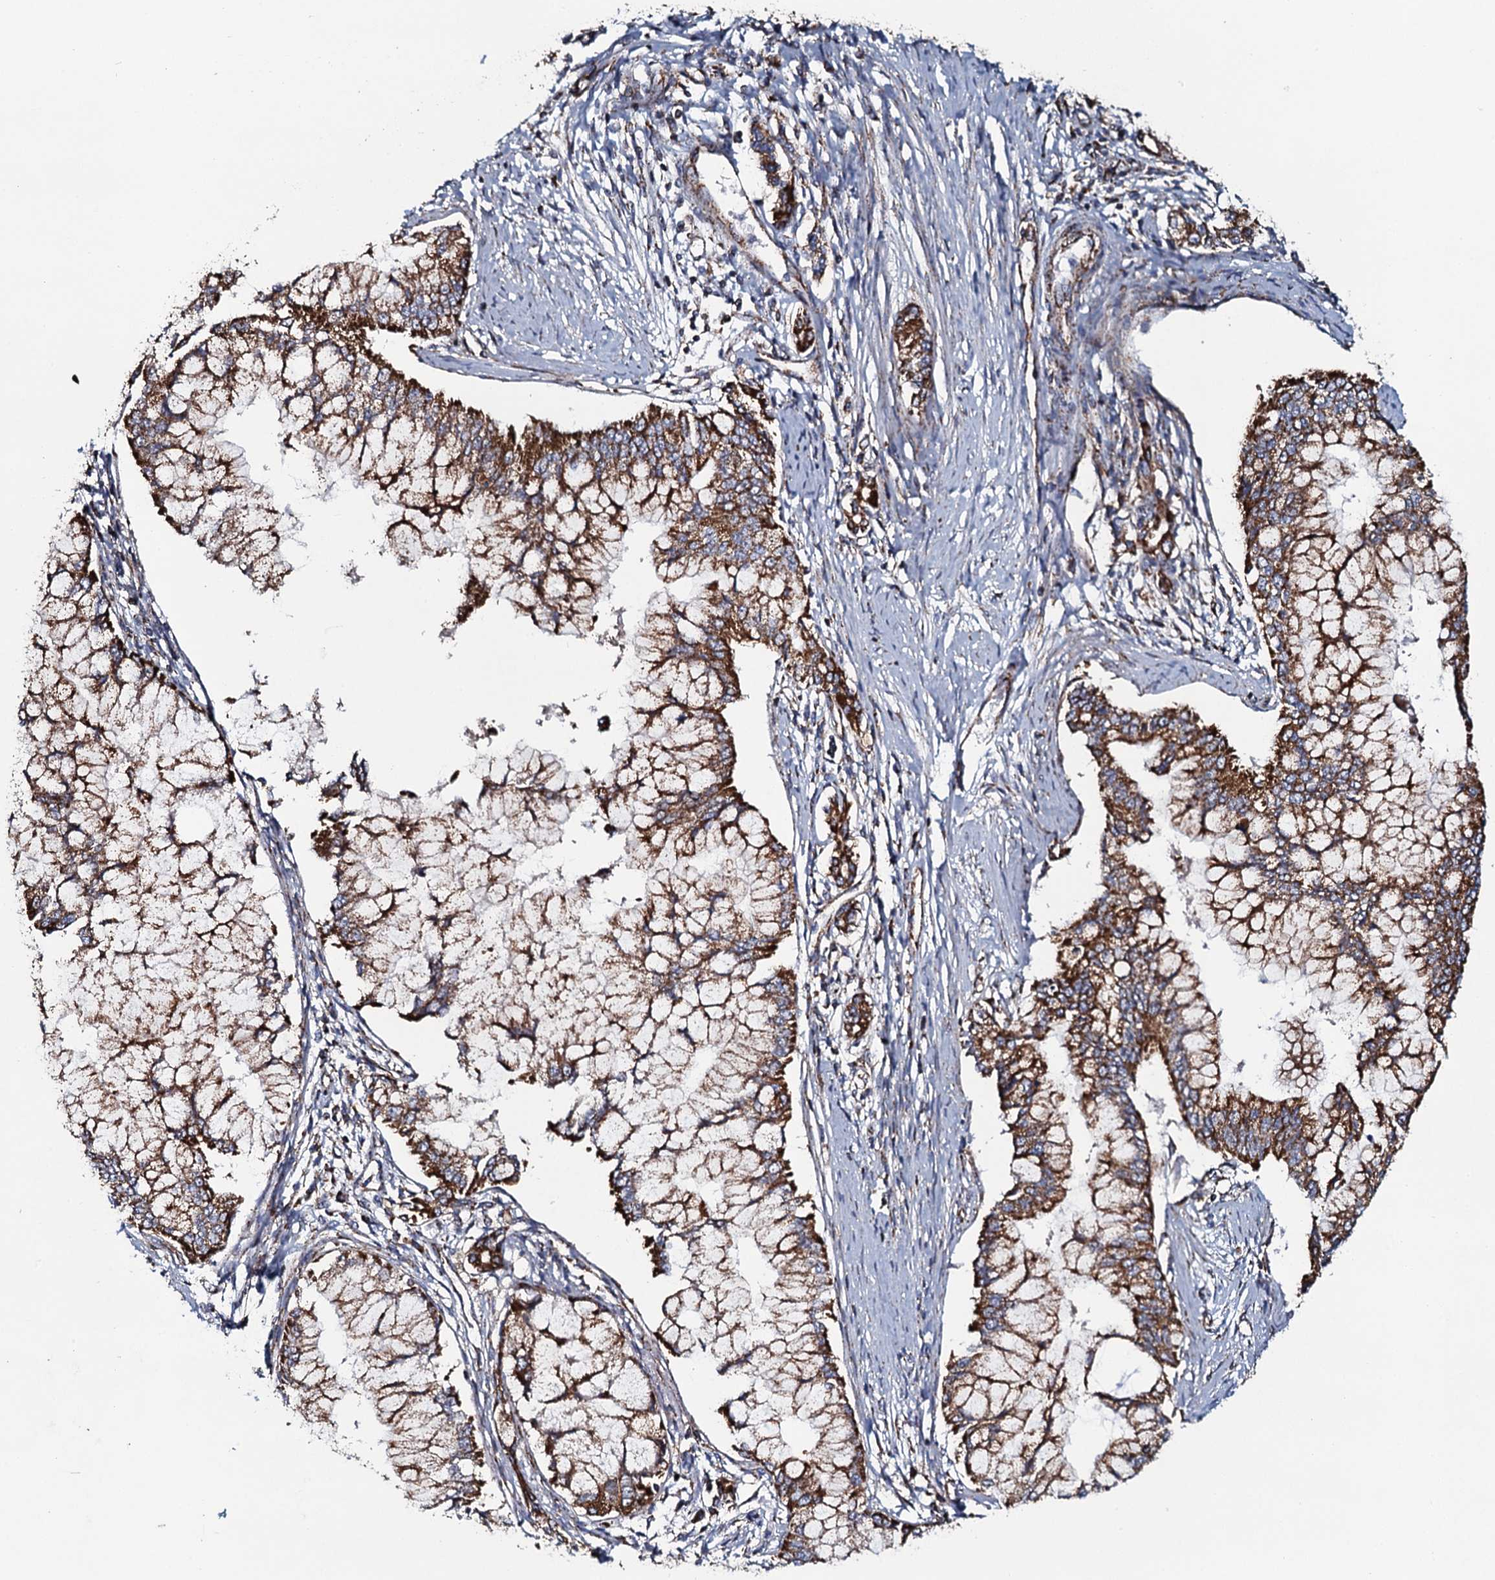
{"staining": {"intensity": "strong", "quantity": ">75%", "location": "cytoplasmic/membranous"}, "tissue": "pancreatic cancer", "cell_type": "Tumor cells", "image_type": "cancer", "snomed": [{"axis": "morphology", "description": "Adenocarcinoma, NOS"}, {"axis": "topography", "description": "Pancreas"}], "caption": "Pancreatic adenocarcinoma stained with DAB (3,3'-diaminobenzidine) immunohistochemistry displays high levels of strong cytoplasmic/membranous staining in approximately >75% of tumor cells. Nuclei are stained in blue.", "gene": "EVC2", "patient": {"sex": "male", "age": 46}}